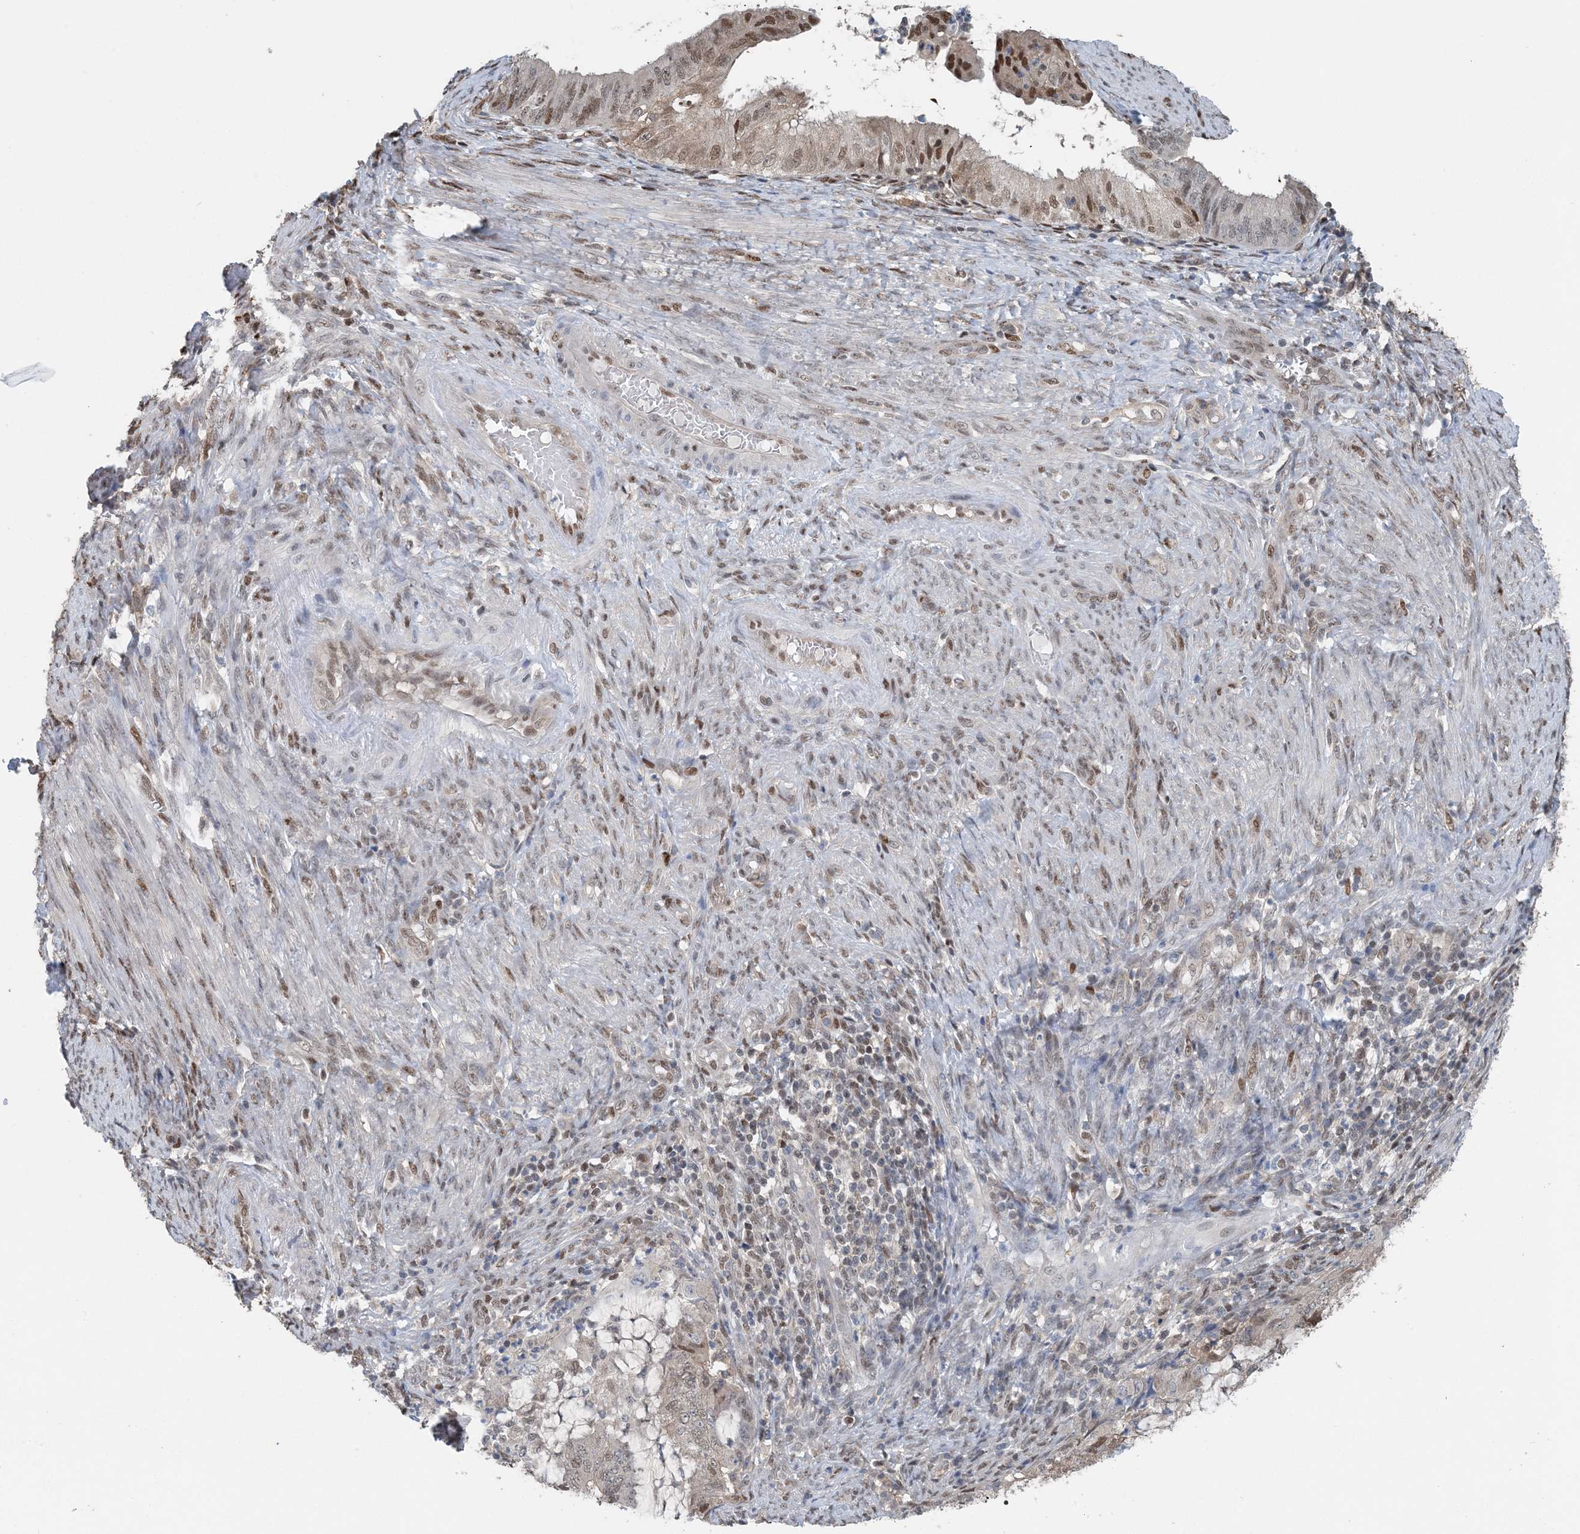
{"staining": {"intensity": "moderate", "quantity": "25%-75%", "location": "nuclear"}, "tissue": "endometrial cancer", "cell_type": "Tumor cells", "image_type": "cancer", "snomed": [{"axis": "morphology", "description": "Adenocarcinoma, NOS"}, {"axis": "topography", "description": "Endometrium"}], "caption": "Endometrial cancer (adenocarcinoma) stained for a protein (brown) exhibits moderate nuclear positive staining in about 25%-75% of tumor cells.", "gene": "HIKESHI", "patient": {"sex": "female", "age": 51}}